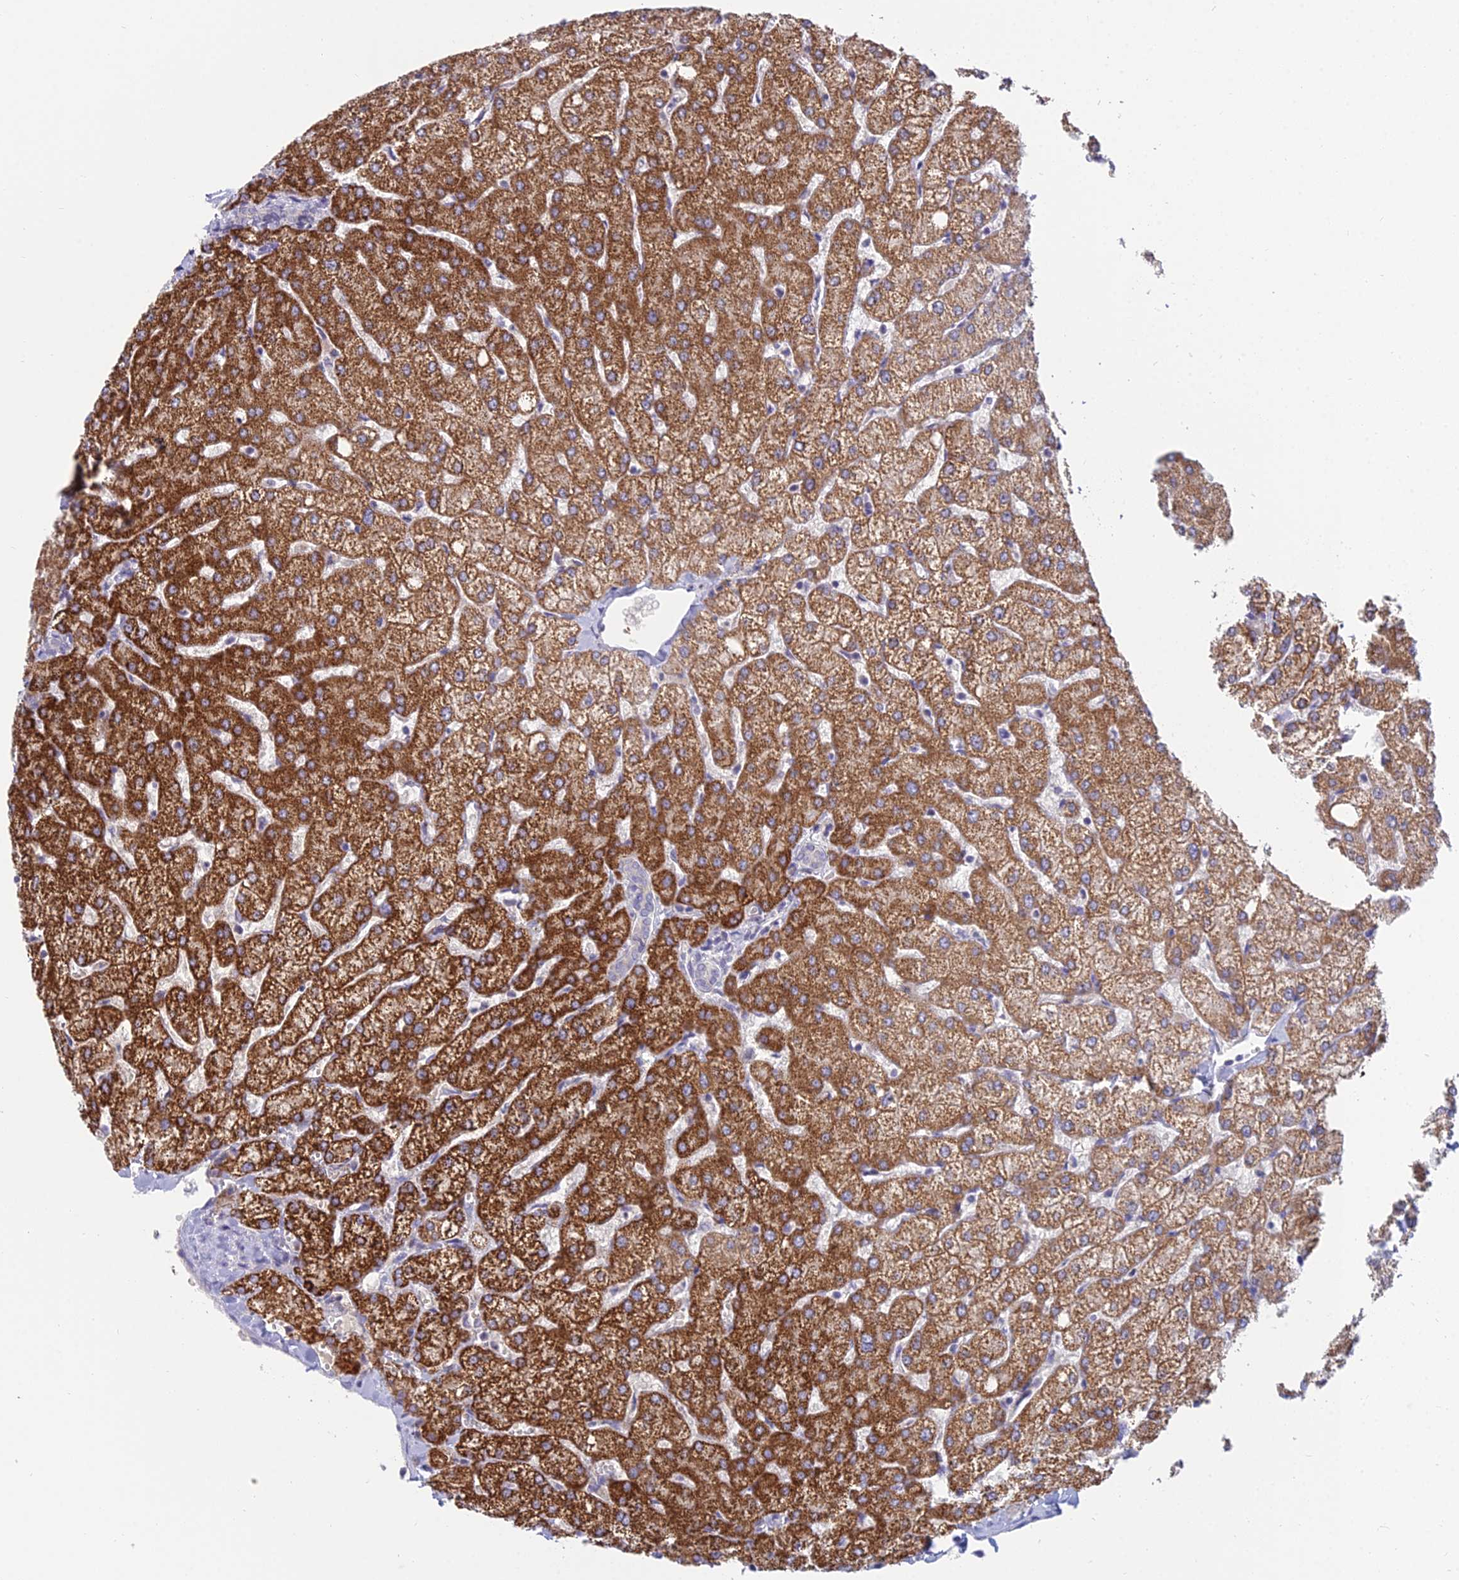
{"staining": {"intensity": "negative", "quantity": "none", "location": "none"}, "tissue": "liver", "cell_type": "Cholangiocytes", "image_type": "normal", "snomed": [{"axis": "morphology", "description": "Normal tissue, NOS"}, {"axis": "topography", "description": "Liver"}], "caption": "Immunohistochemical staining of benign liver shows no significant staining in cholangiocytes. Nuclei are stained in blue.", "gene": "CFAP206", "patient": {"sex": "female", "age": 54}}